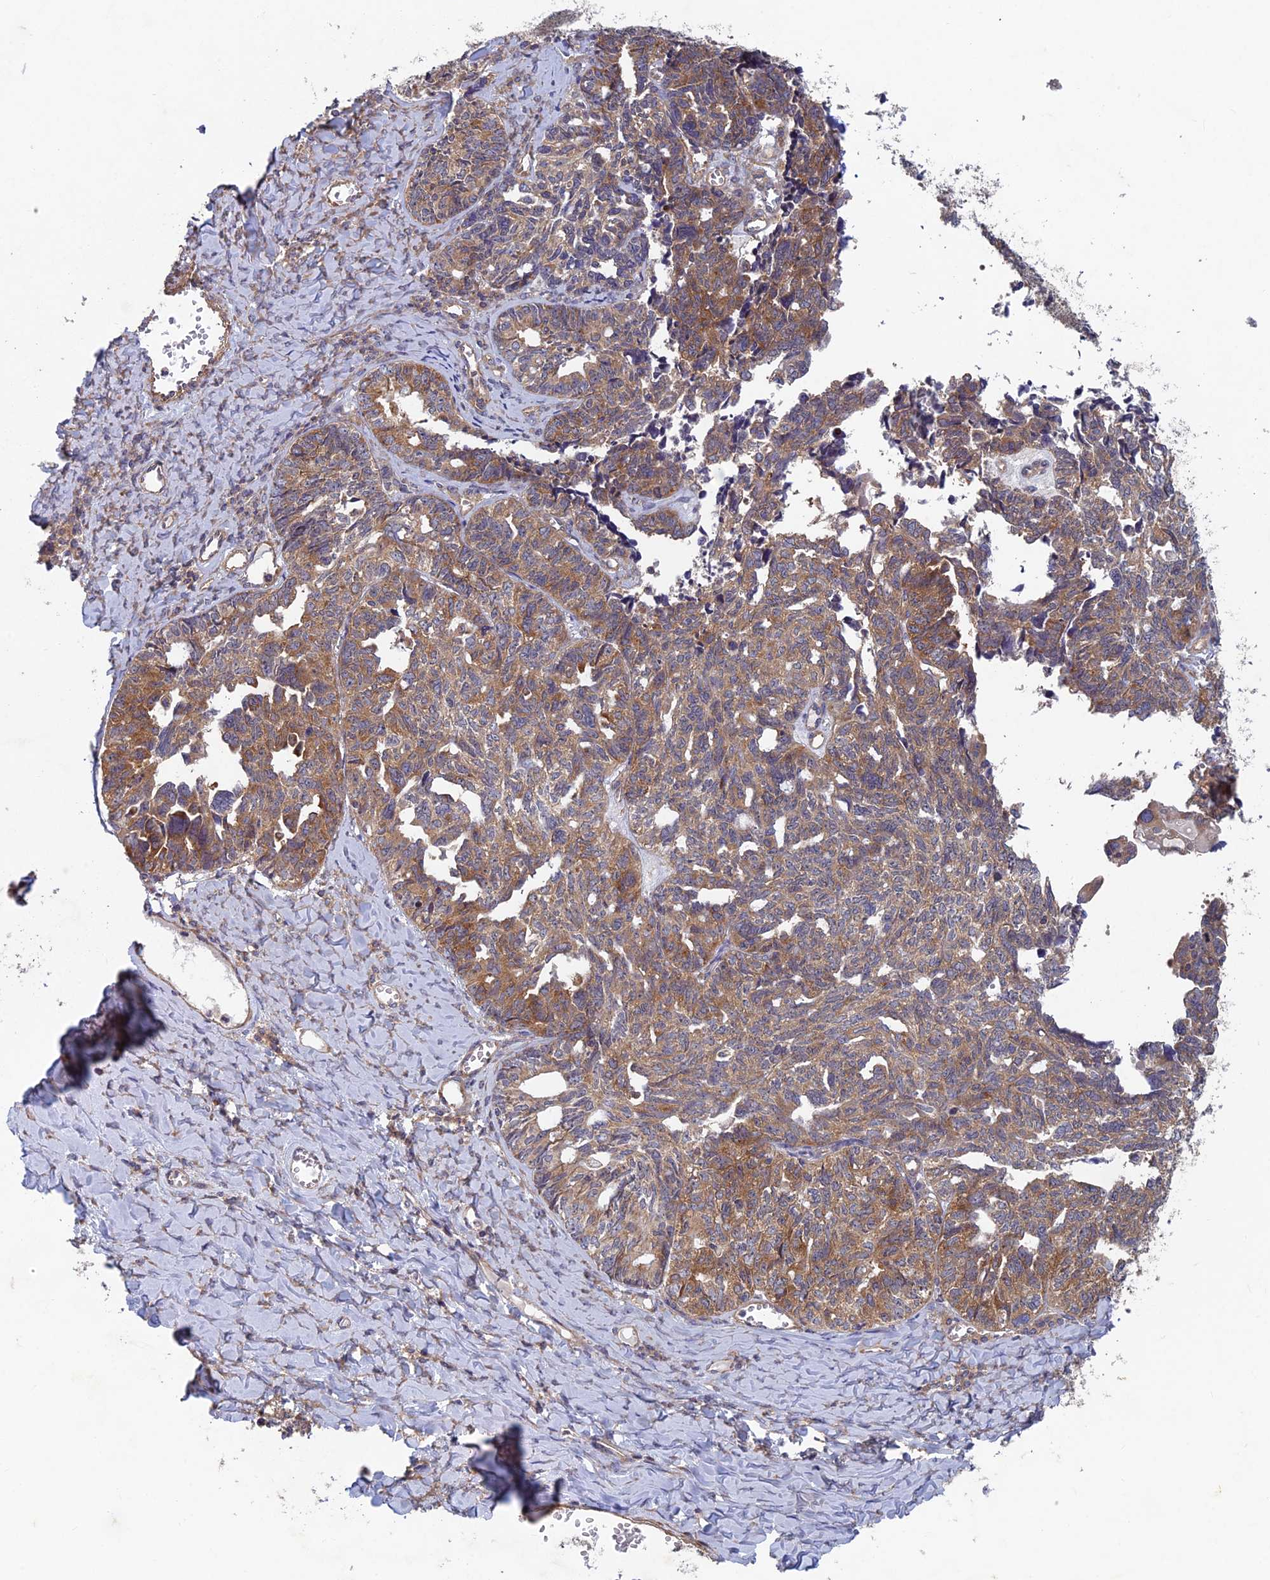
{"staining": {"intensity": "moderate", "quantity": ">75%", "location": "cytoplasmic/membranous"}, "tissue": "ovarian cancer", "cell_type": "Tumor cells", "image_type": "cancer", "snomed": [{"axis": "morphology", "description": "Cystadenocarcinoma, serous, NOS"}, {"axis": "topography", "description": "Ovary"}], "caption": "Moderate cytoplasmic/membranous protein staining is present in approximately >75% of tumor cells in ovarian cancer. Using DAB (brown) and hematoxylin (blue) stains, captured at high magnification using brightfield microscopy.", "gene": "NCAPG", "patient": {"sex": "female", "age": 79}}